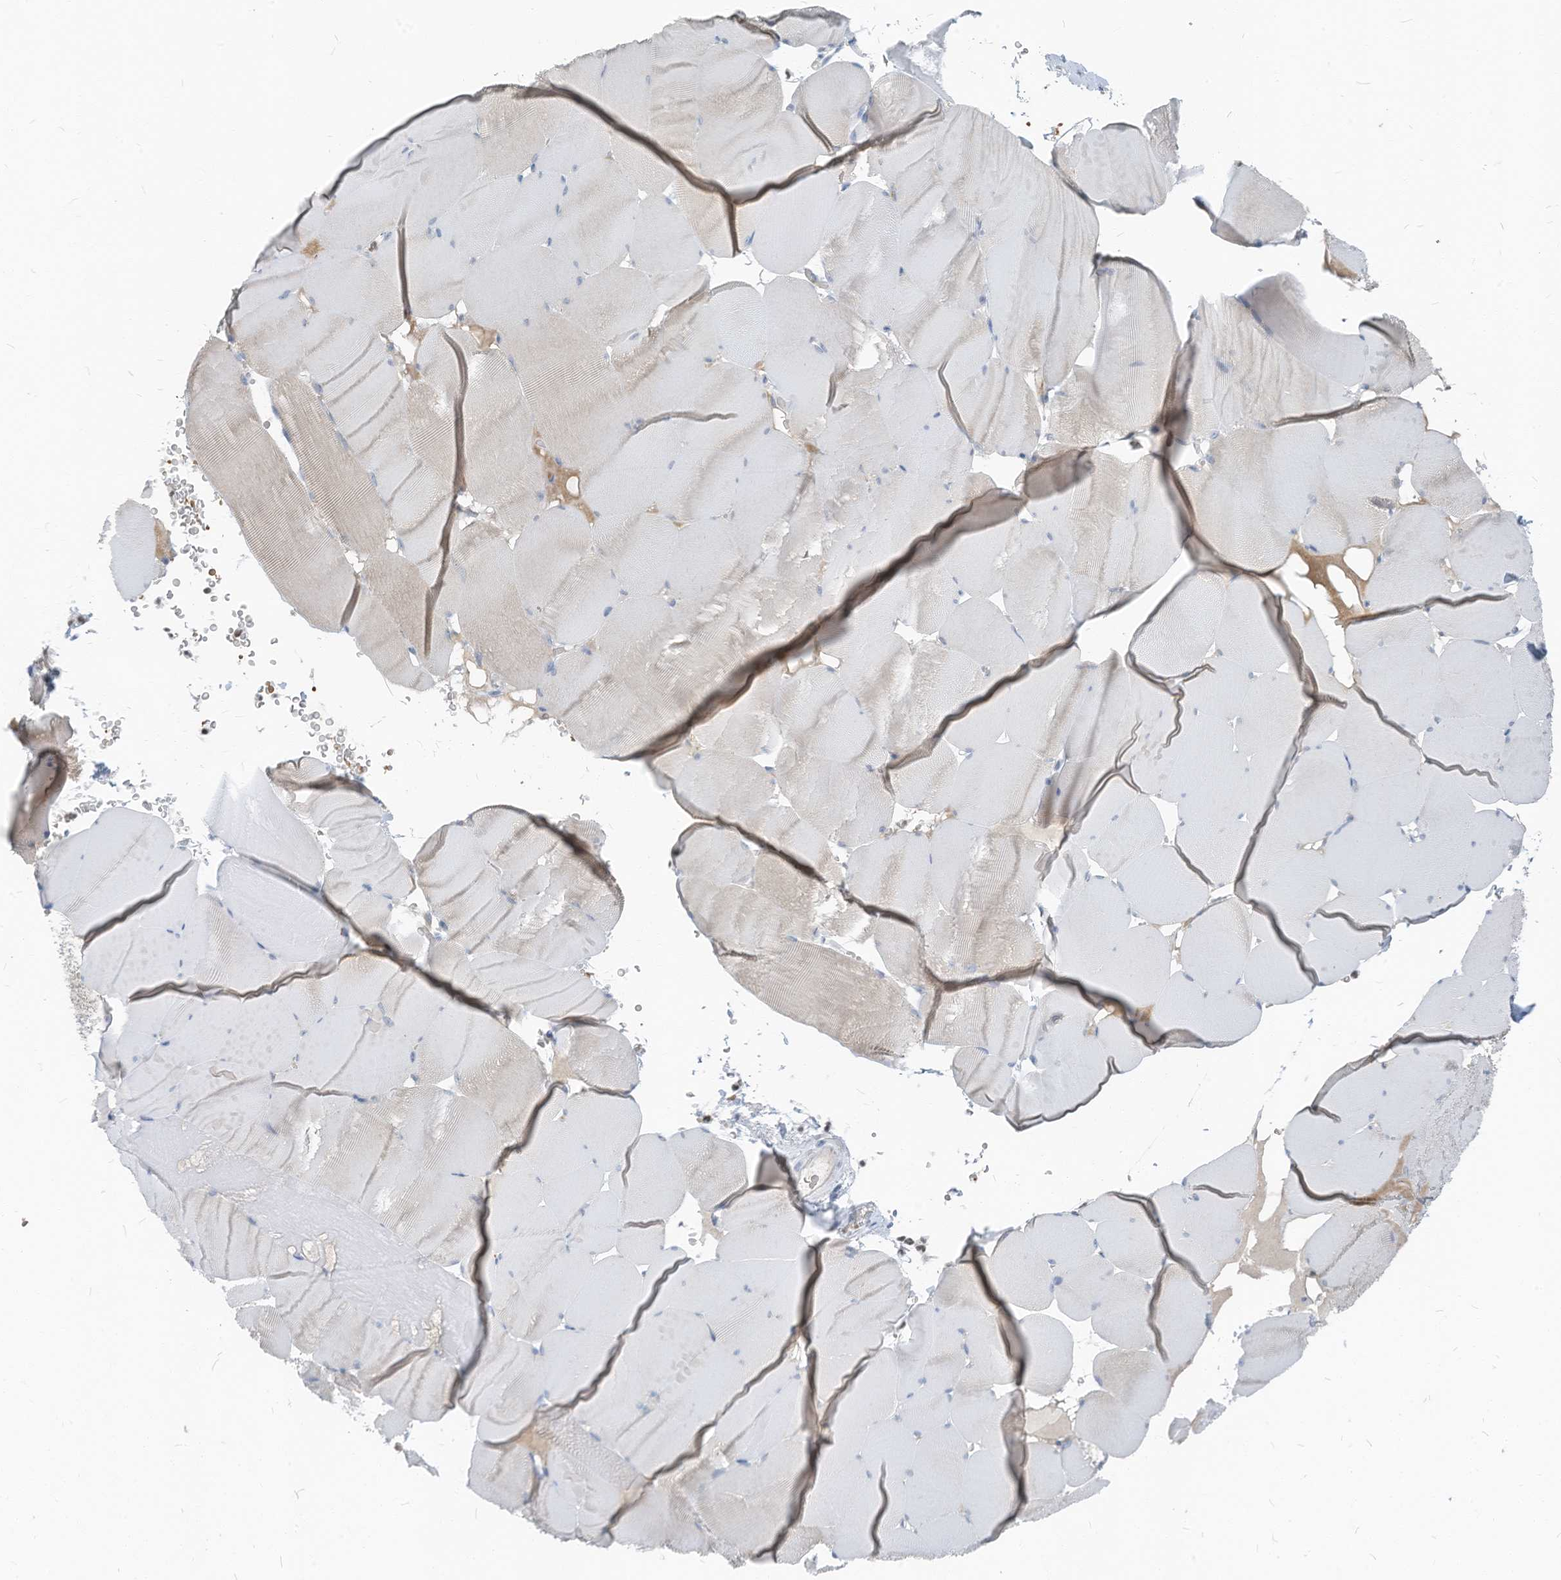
{"staining": {"intensity": "negative", "quantity": "none", "location": "none"}, "tissue": "skeletal muscle", "cell_type": "Myocytes", "image_type": "normal", "snomed": [{"axis": "morphology", "description": "Normal tissue, NOS"}, {"axis": "topography", "description": "Skeletal muscle"}], "caption": "High power microscopy image of an IHC micrograph of benign skeletal muscle, revealing no significant expression in myocytes.", "gene": "CHMP2B", "patient": {"sex": "male", "age": 62}}